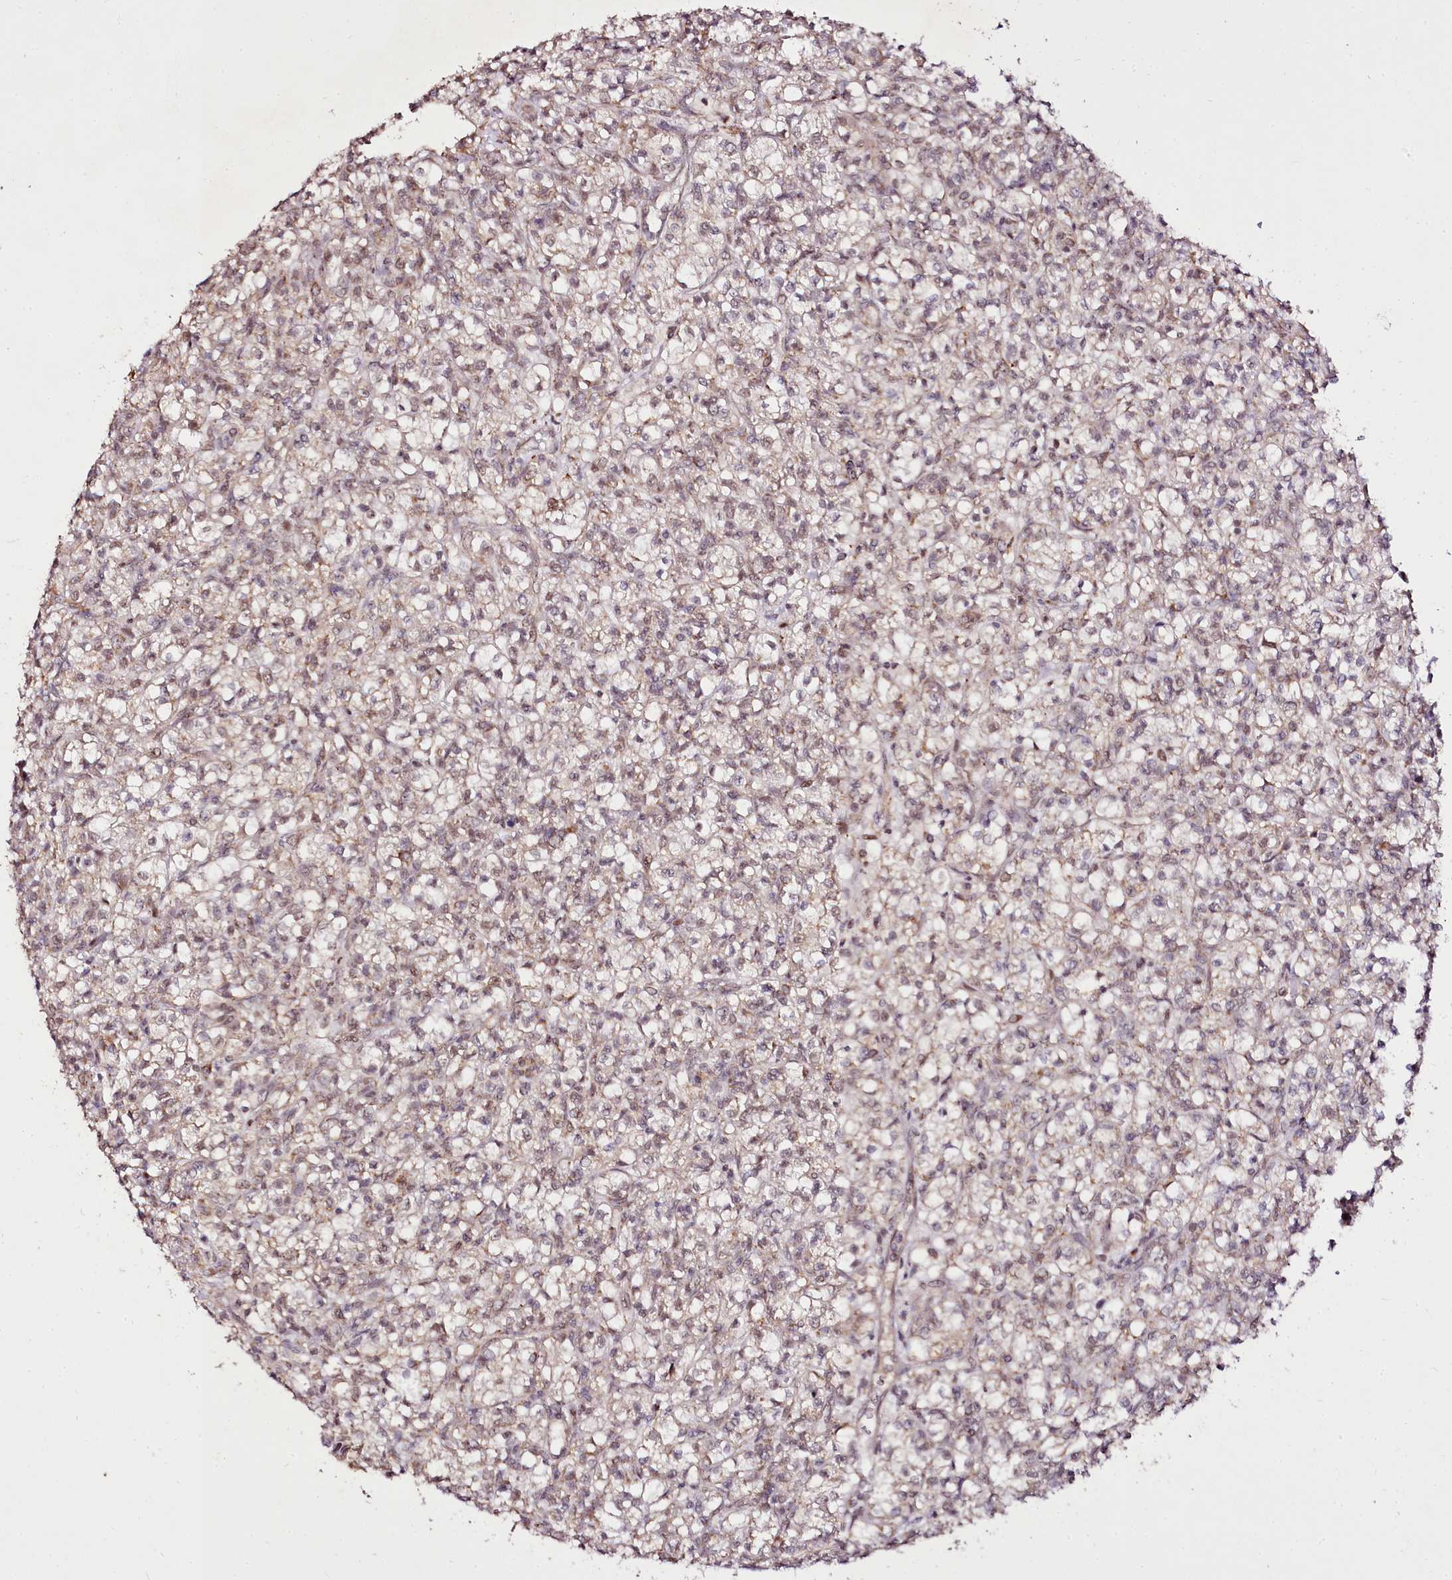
{"staining": {"intensity": "weak", "quantity": "25%-75%", "location": "nuclear"}, "tissue": "renal cancer", "cell_type": "Tumor cells", "image_type": "cancer", "snomed": [{"axis": "morphology", "description": "Adenocarcinoma, NOS"}, {"axis": "topography", "description": "Kidney"}], "caption": "Renal adenocarcinoma stained with immunohistochemistry reveals weak nuclear positivity in about 25%-75% of tumor cells. (Stains: DAB (3,3'-diaminobenzidine) in brown, nuclei in blue, Microscopy: brightfield microscopy at high magnification).", "gene": "EDIL3", "patient": {"sex": "female", "age": 59}}